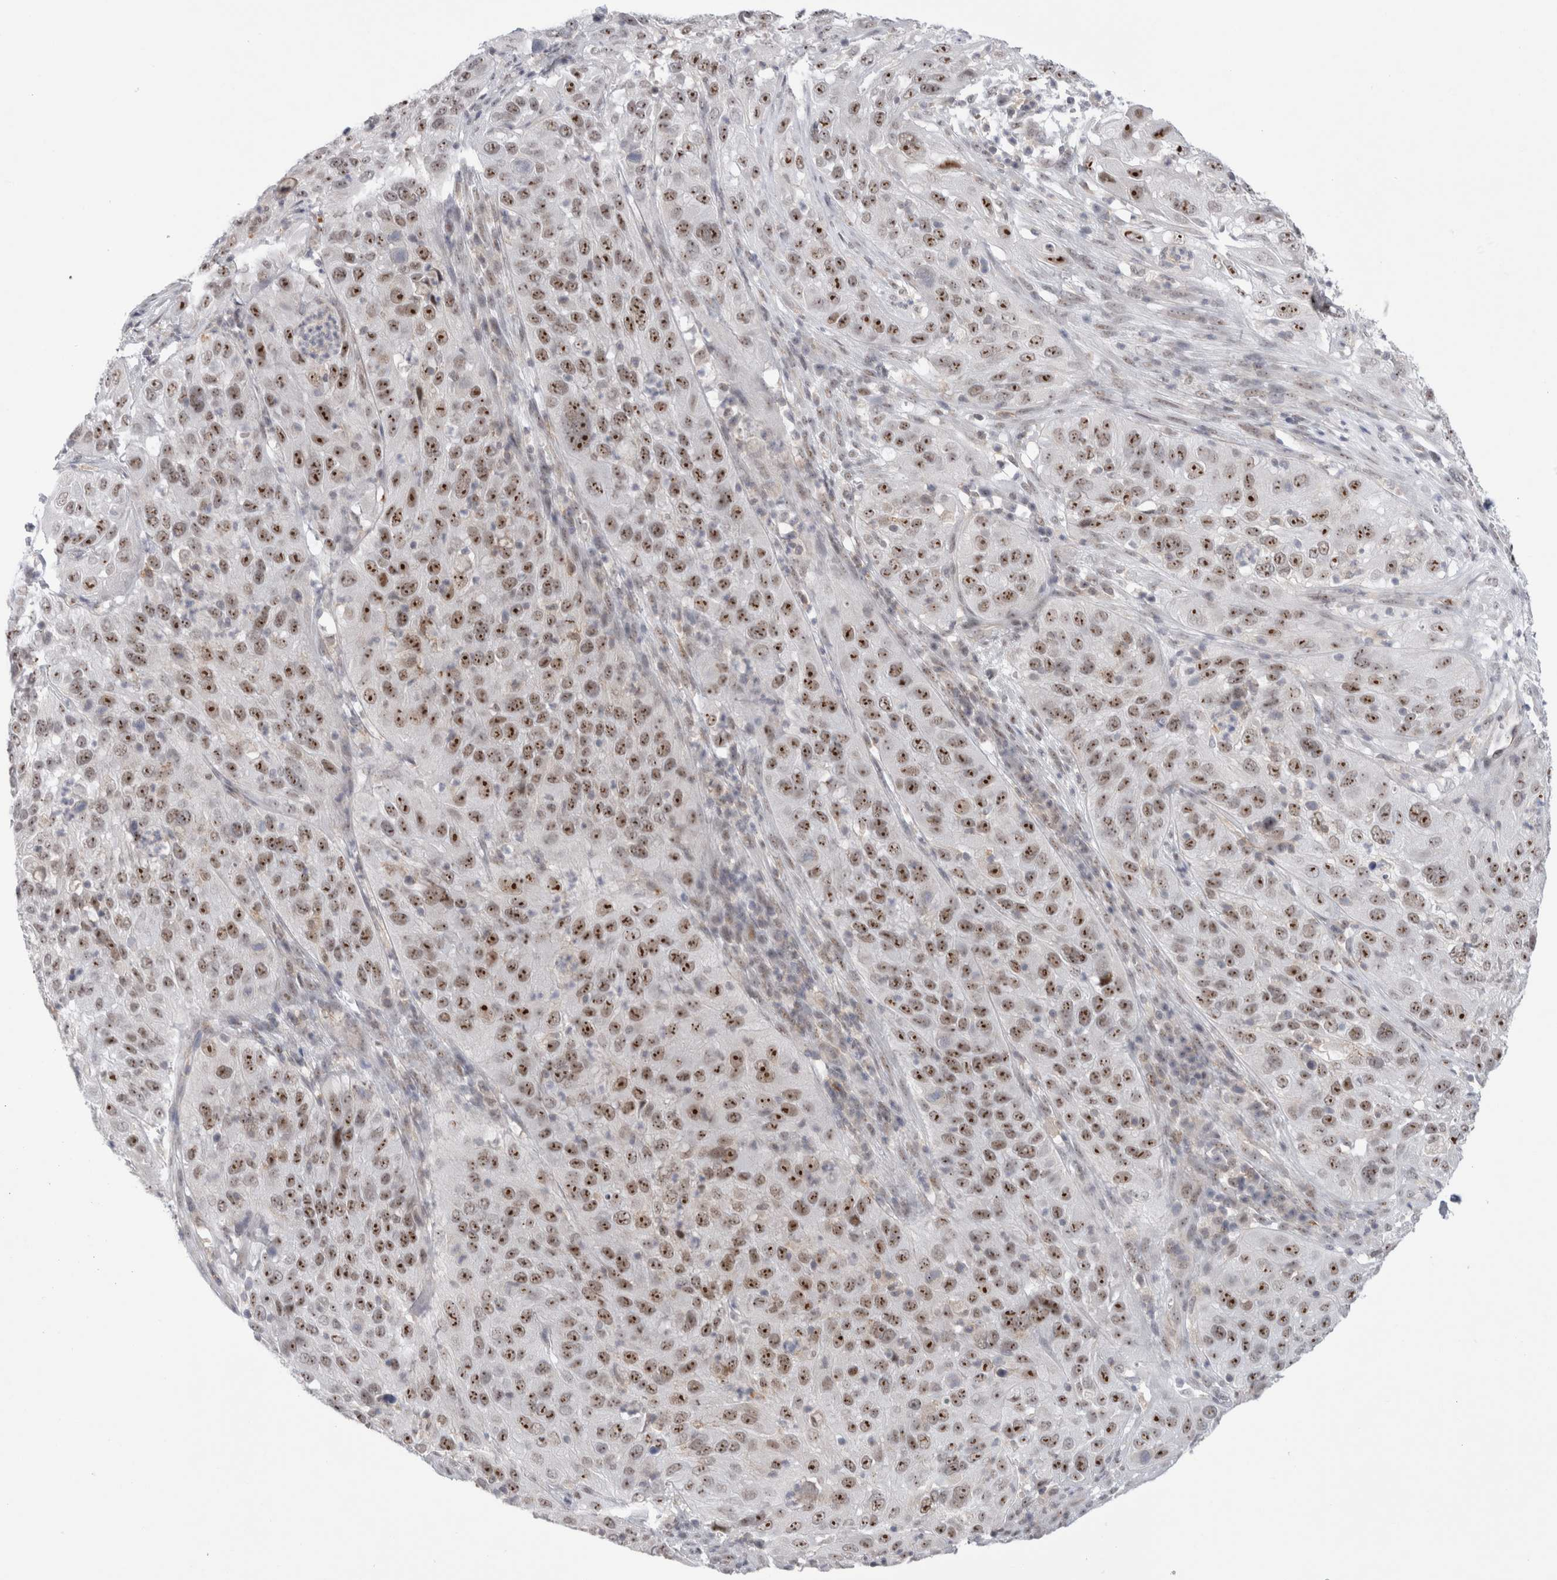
{"staining": {"intensity": "strong", "quantity": ">75%", "location": "nuclear"}, "tissue": "cervical cancer", "cell_type": "Tumor cells", "image_type": "cancer", "snomed": [{"axis": "morphology", "description": "Squamous cell carcinoma, NOS"}, {"axis": "topography", "description": "Cervix"}], "caption": "Squamous cell carcinoma (cervical) stained for a protein (brown) reveals strong nuclear positive positivity in approximately >75% of tumor cells.", "gene": "CERS5", "patient": {"sex": "female", "age": 32}}